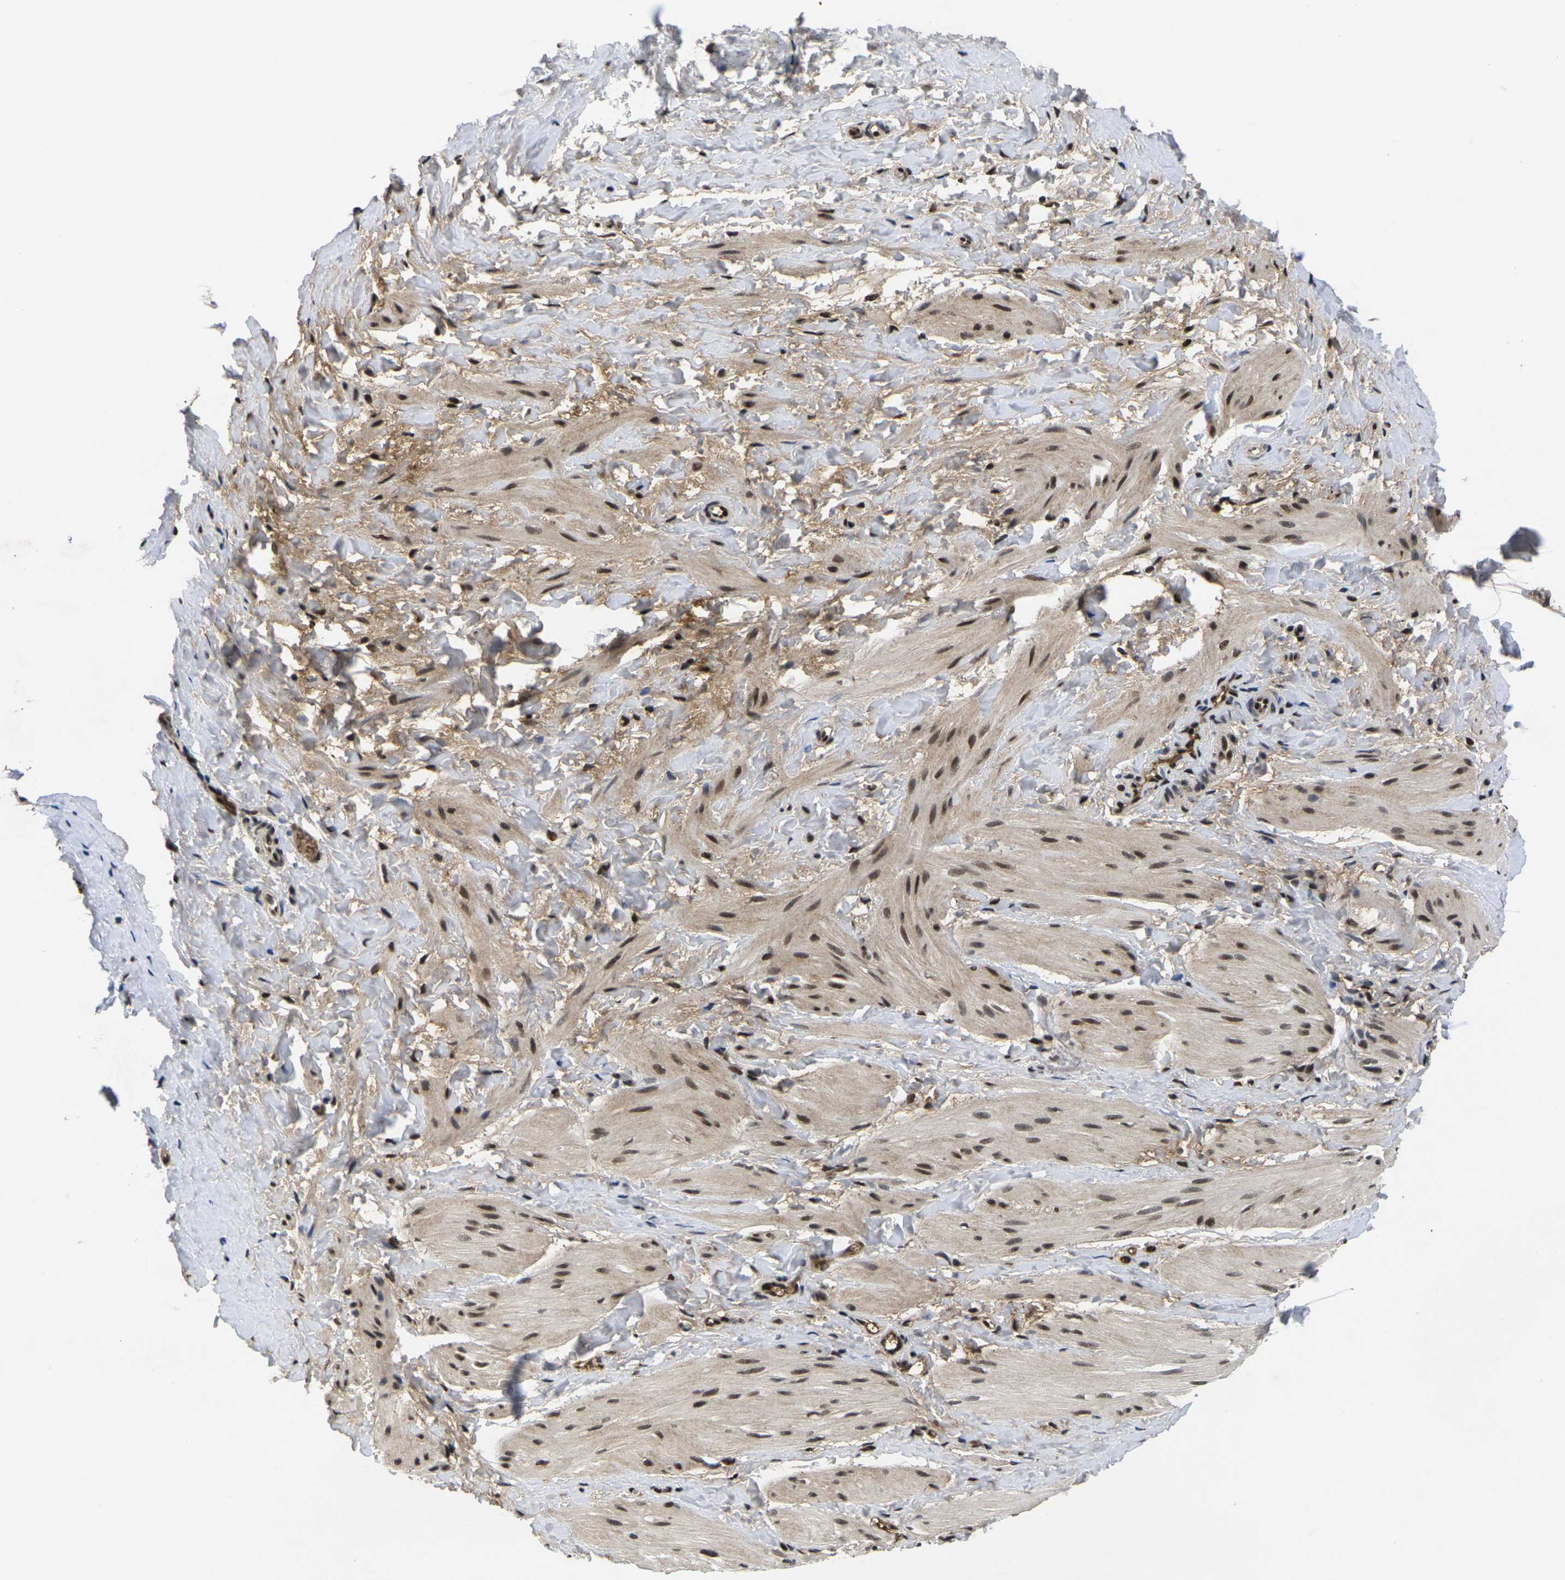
{"staining": {"intensity": "moderate", "quantity": "25%-75%", "location": "nuclear"}, "tissue": "smooth muscle", "cell_type": "Smooth muscle cells", "image_type": "normal", "snomed": [{"axis": "morphology", "description": "Normal tissue, NOS"}, {"axis": "topography", "description": "Smooth muscle"}], "caption": "Immunohistochemistry photomicrograph of benign smooth muscle stained for a protein (brown), which demonstrates medium levels of moderate nuclear staining in approximately 25%-75% of smooth muscle cells.", "gene": "GTF2E1", "patient": {"sex": "male", "age": 16}}